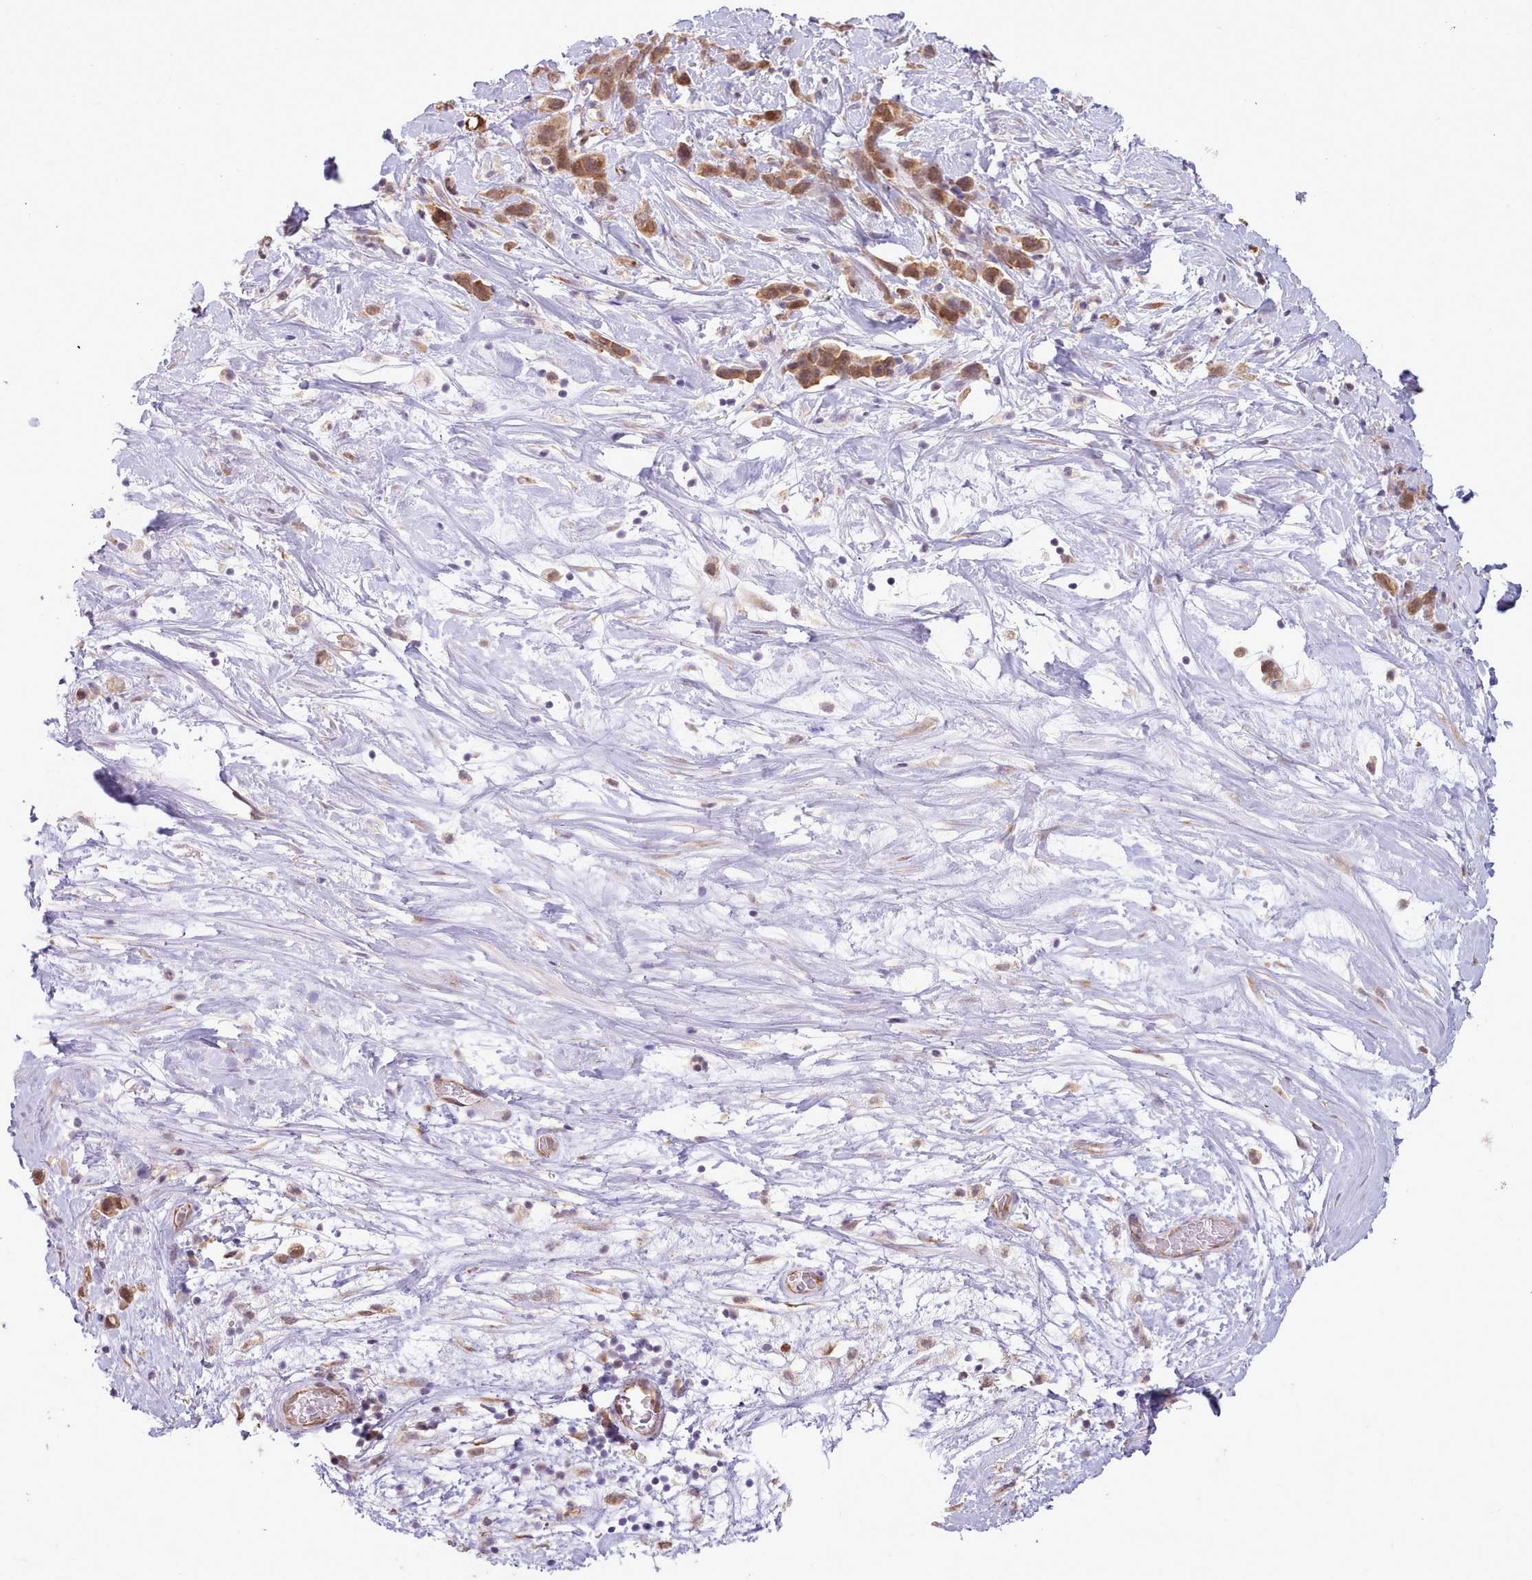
{"staining": {"intensity": "moderate", "quantity": ">75%", "location": "cytoplasmic/membranous"}, "tissue": "stomach cancer", "cell_type": "Tumor cells", "image_type": "cancer", "snomed": [{"axis": "morphology", "description": "Adenocarcinoma, NOS"}, {"axis": "topography", "description": "Stomach"}], "caption": "DAB (3,3'-diaminobenzidine) immunohistochemical staining of stomach cancer demonstrates moderate cytoplasmic/membranous protein positivity in about >75% of tumor cells. The staining was performed using DAB (3,3'-diaminobenzidine), with brown indicating positive protein expression. Nuclei are stained blue with hematoxylin.", "gene": "SEC61B", "patient": {"sex": "female", "age": 65}}